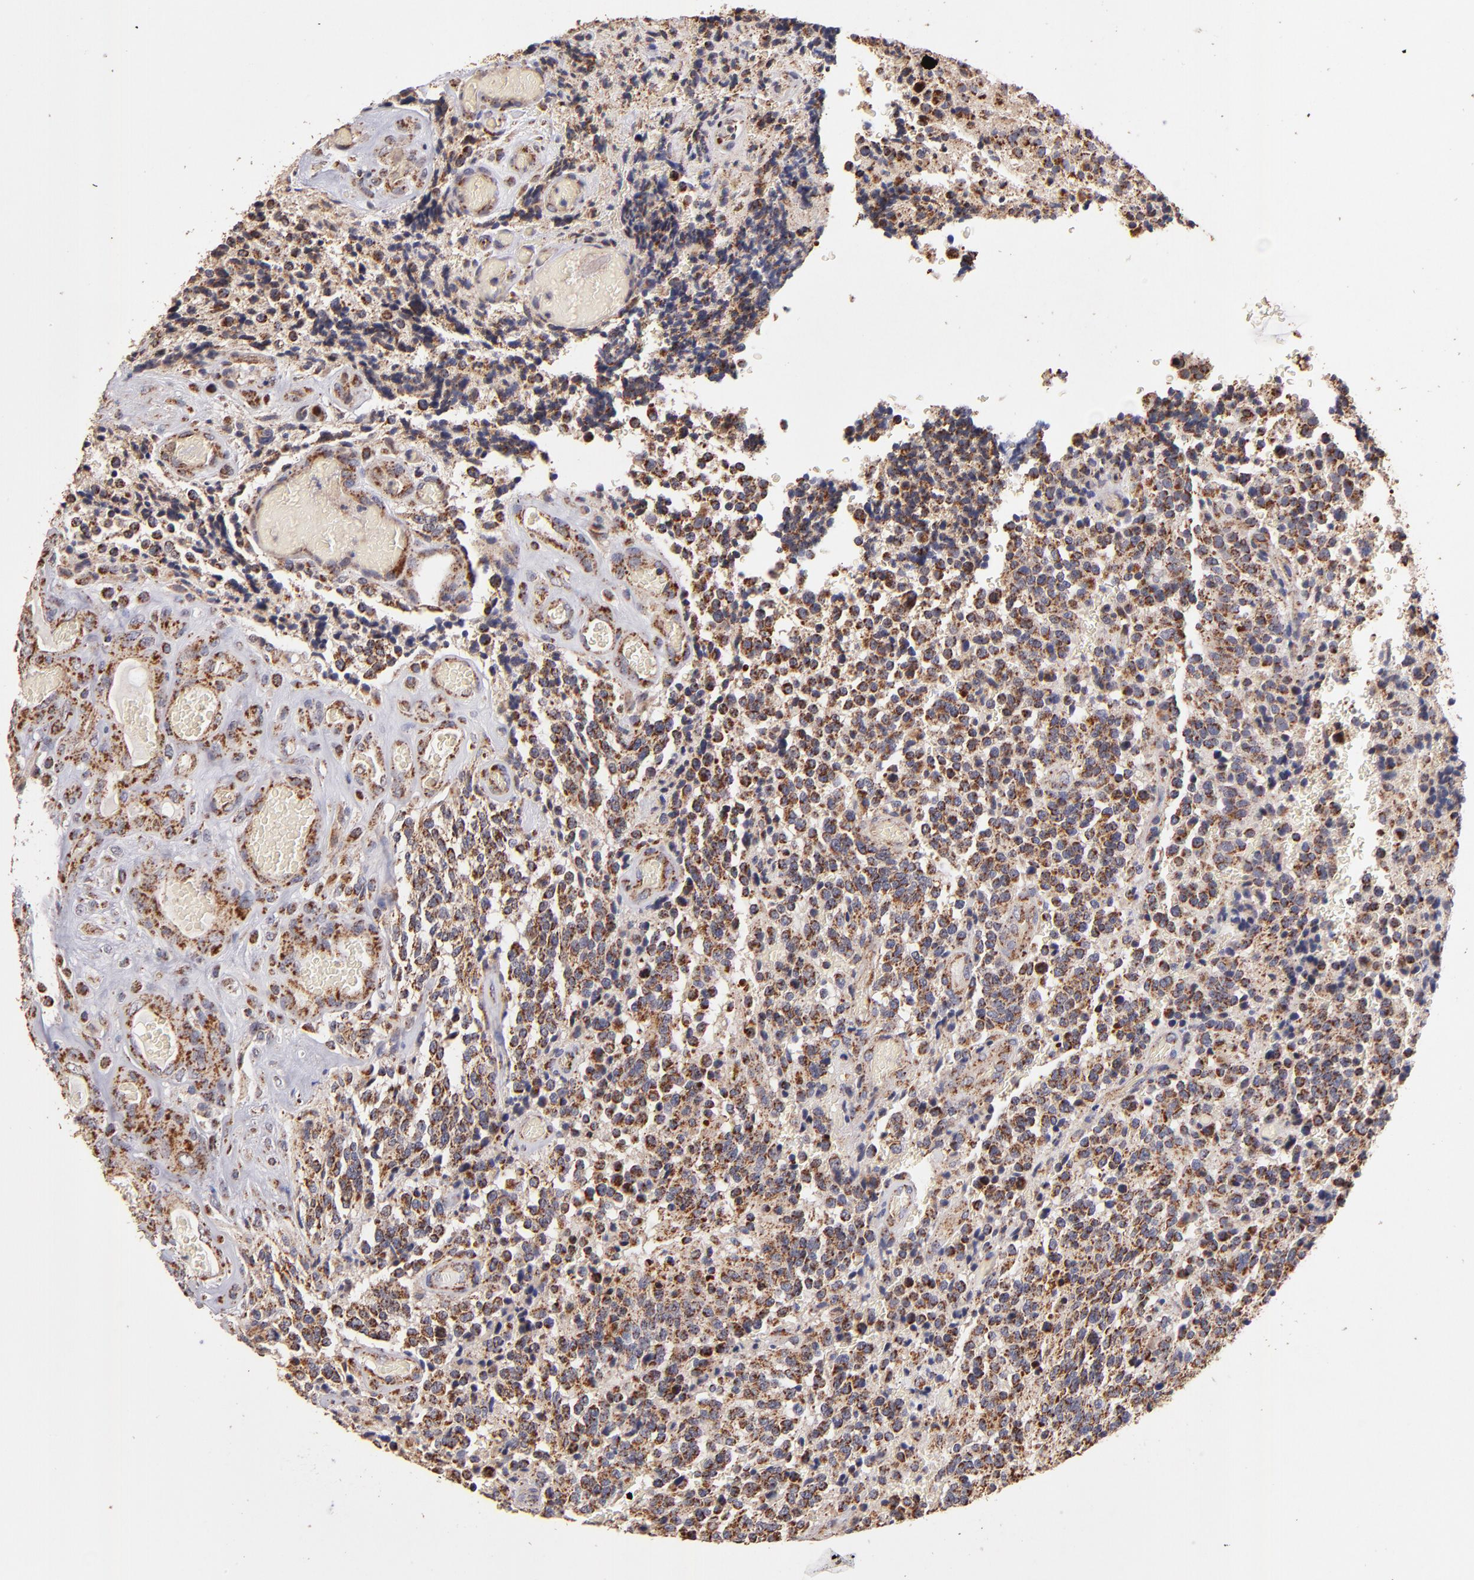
{"staining": {"intensity": "moderate", "quantity": ">75%", "location": "cytoplasmic/membranous"}, "tissue": "glioma", "cell_type": "Tumor cells", "image_type": "cancer", "snomed": [{"axis": "morphology", "description": "Glioma, malignant, High grade"}, {"axis": "topography", "description": "Brain"}], "caption": "High-magnification brightfield microscopy of malignant glioma (high-grade) stained with DAB (brown) and counterstained with hematoxylin (blue). tumor cells exhibit moderate cytoplasmic/membranous positivity is present in approximately>75% of cells.", "gene": "DLST", "patient": {"sex": "male", "age": 36}}